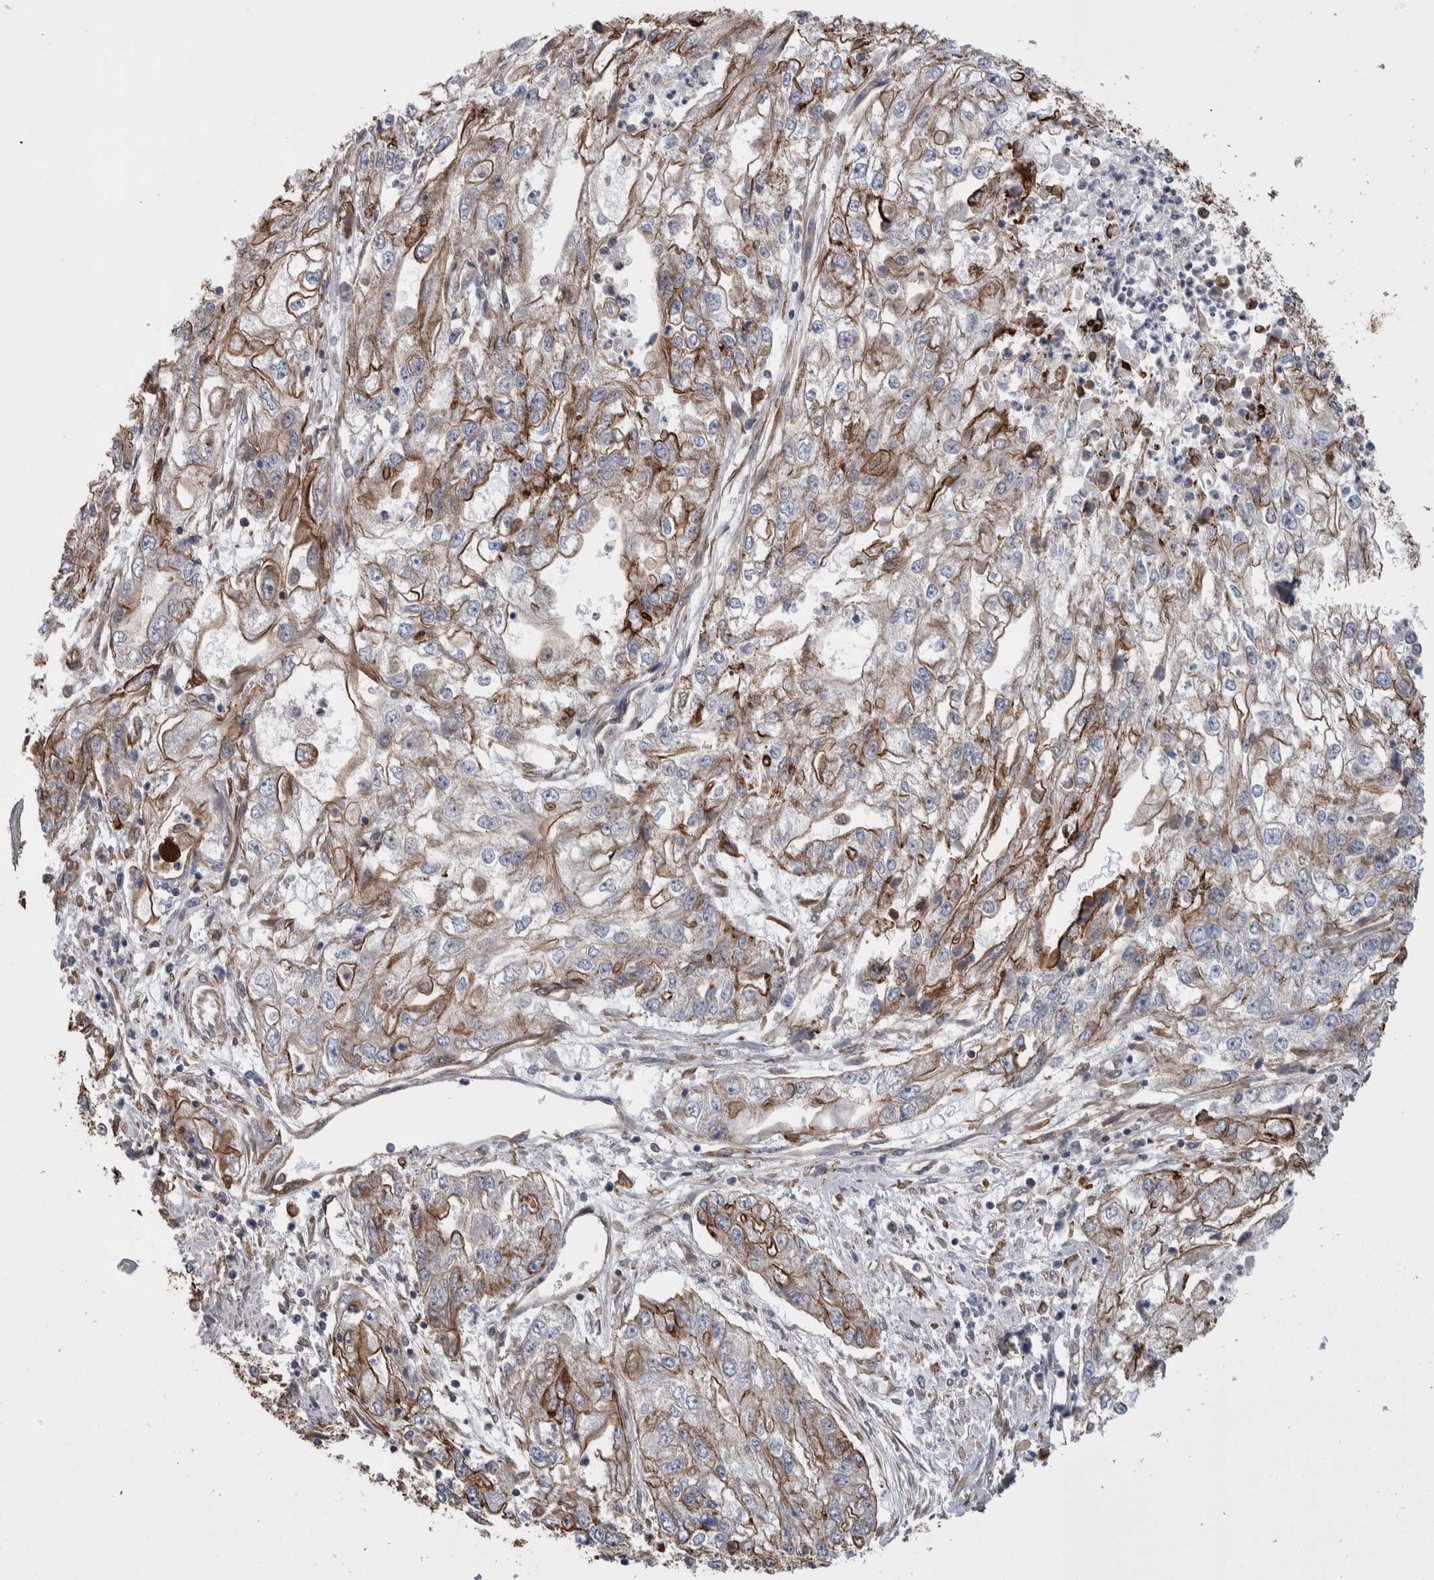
{"staining": {"intensity": "moderate", "quantity": "25%-75%", "location": "cytoplasmic/membranous"}, "tissue": "endometrial cancer", "cell_type": "Tumor cells", "image_type": "cancer", "snomed": [{"axis": "morphology", "description": "Adenocarcinoma, NOS"}, {"axis": "topography", "description": "Endometrium"}], "caption": "A brown stain labels moderate cytoplasmic/membranous staining of a protein in human endometrial cancer (adenocarcinoma) tumor cells.", "gene": "KIF12", "patient": {"sex": "female", "age": 49}}